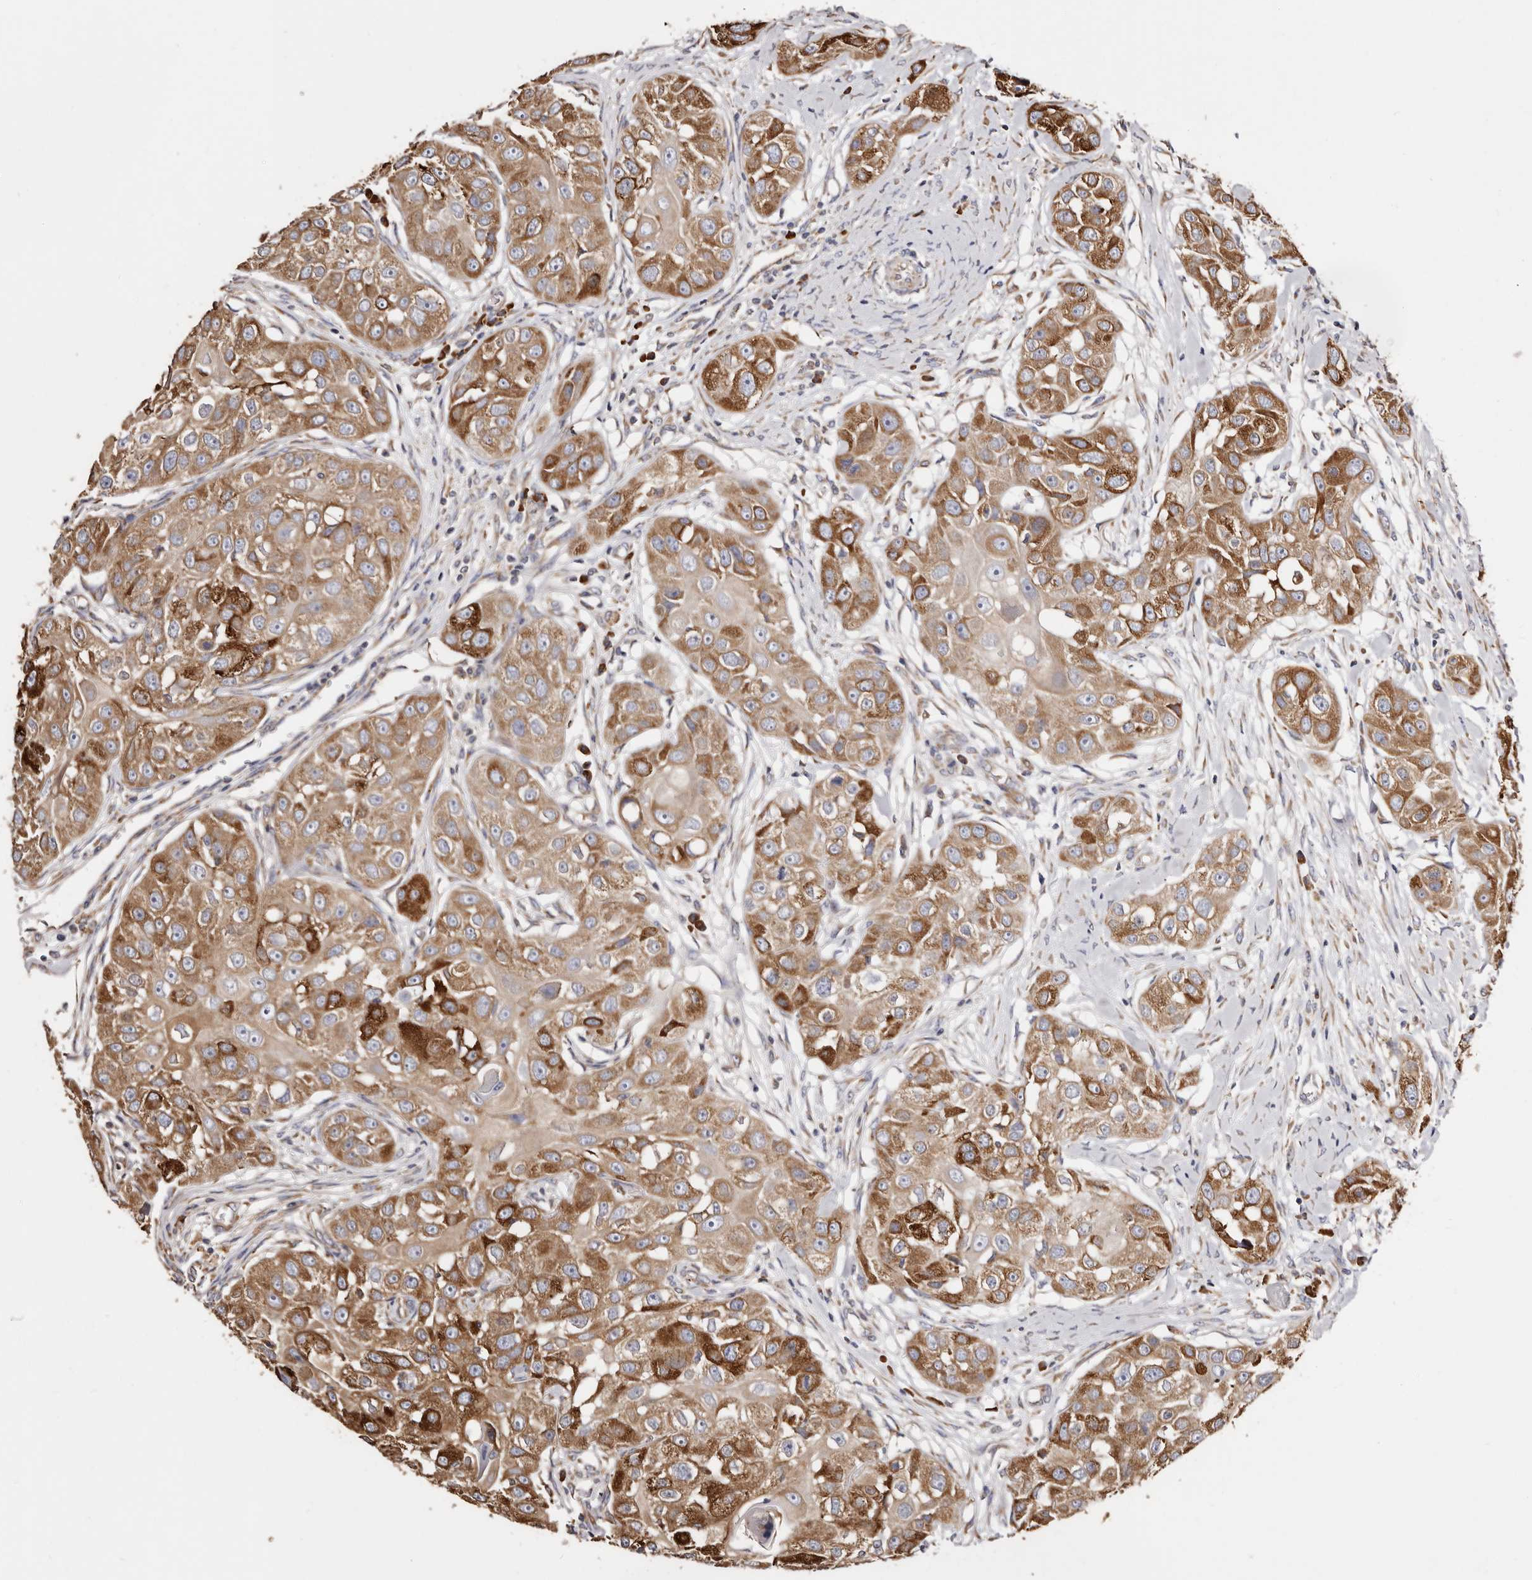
{"staining": {"intensity": "strong", "quantity": ">75%", "location": "cytoplasmic/membranous"}, "tissue": "head and neck cancer", "cell_type": "Tumor cells", "image_type": "cancer", "snomed": [{"axis": "morphology", "description": "Normal tissue, NOS"}, {"axis": "morphology", "description": "Squamous cell carcinoma, NOS"}, {"axis": "topography", "description": "Skeletal muscle"}, {"axis": "topography", "description": "Head-Neck"}], "caption": "Immunohistochemistry of human squamous cell carcinoma (head and neck) demonstrates high levels of strong cytoplasmic/membranous staining in approximately >75% of tumor cells. The staining was performed using DAB (3,3'-diaminobenzidine), with brown indicating positive protein expression. Nuclei are stained blue with hematoxylin.", "gene": "ACBD6", "patient": {"sex": "male", "age": 51}}